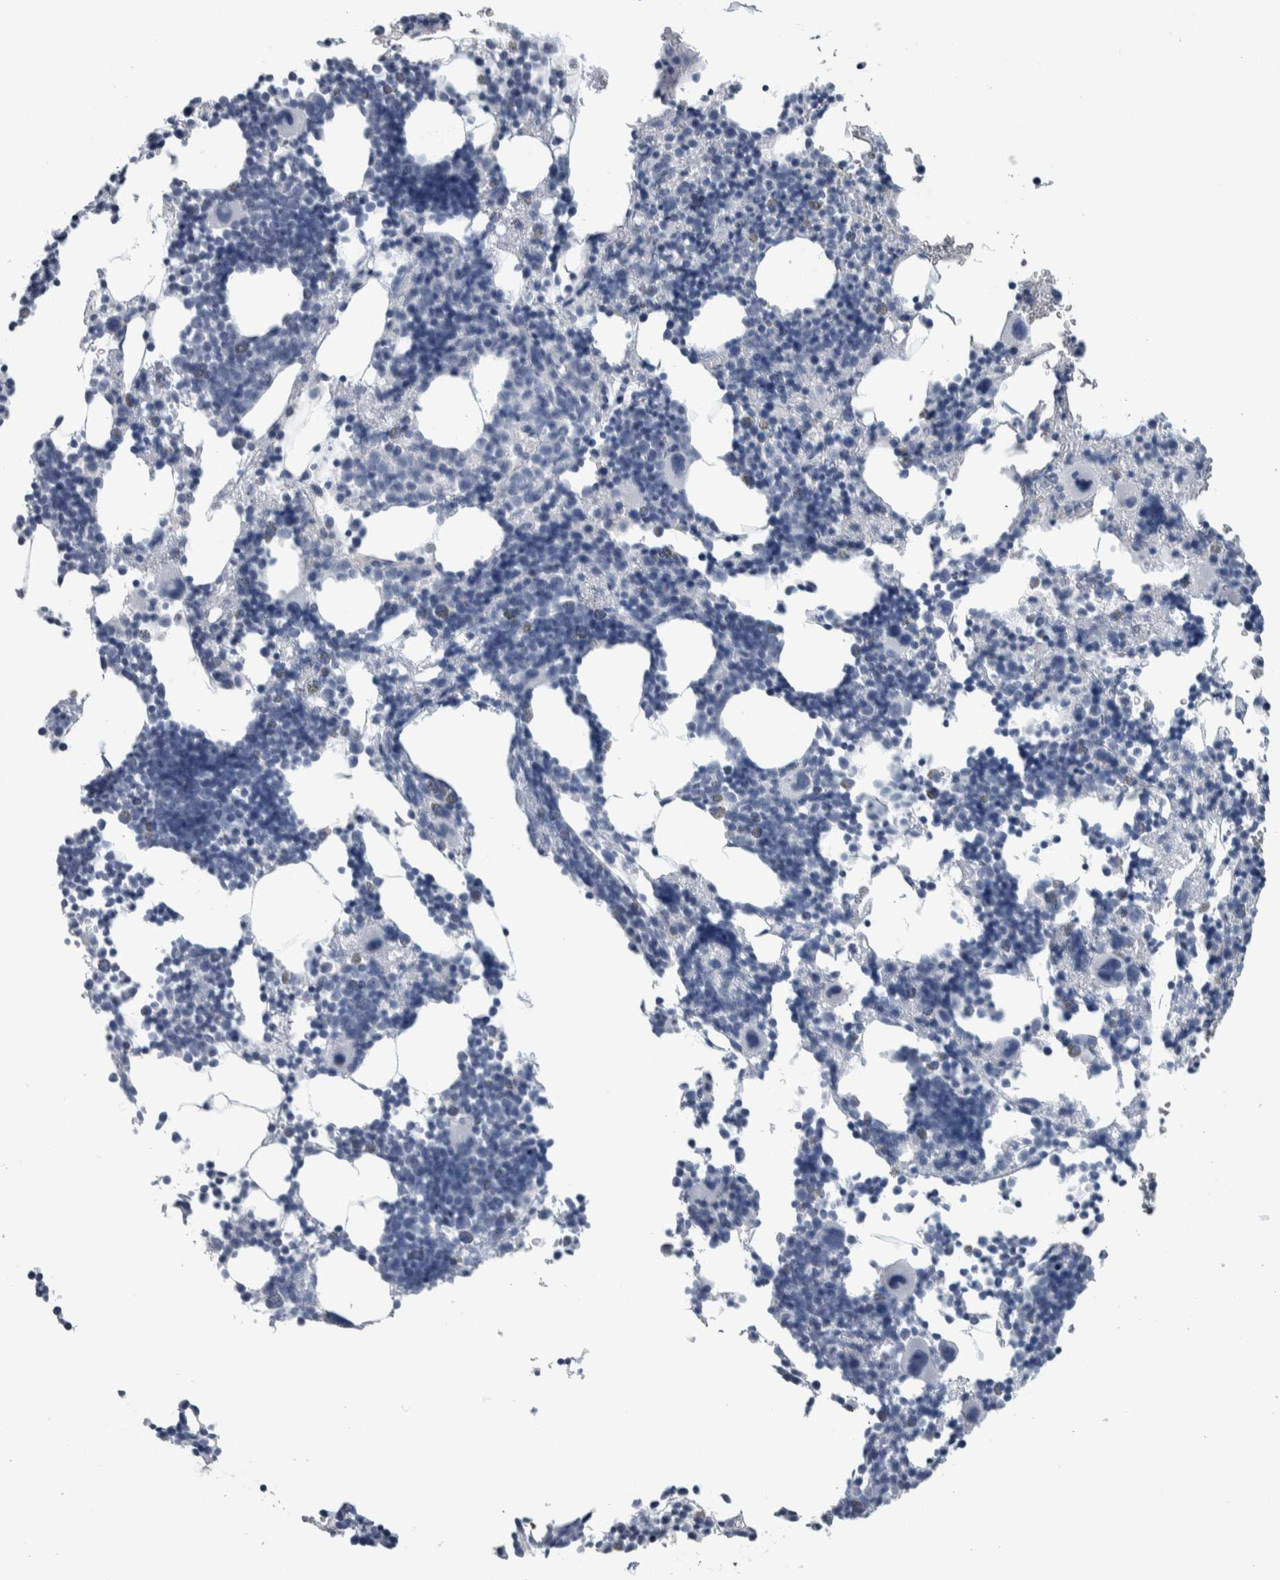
{"staining": {"intensity": "negative", "quantity": "none", "location": "none"}, "tissue": "bone marrow", "cell_type": "Hematopoietic cells", "image_type": "normal", "snomed": [{"axis": "morphology", "description": "Normal tissue, NOS"}, {"axis": "morphology", "description": "Inflammation, NOS"}, {"axis": "topography", "description": "Bone marrow"}], "caption": "Human bone marrow stained for a protein using IHC reveals no staining in hematopoietic cells.", "gene": "CDH17", "patient": {"sex": "male", "age": 31}}